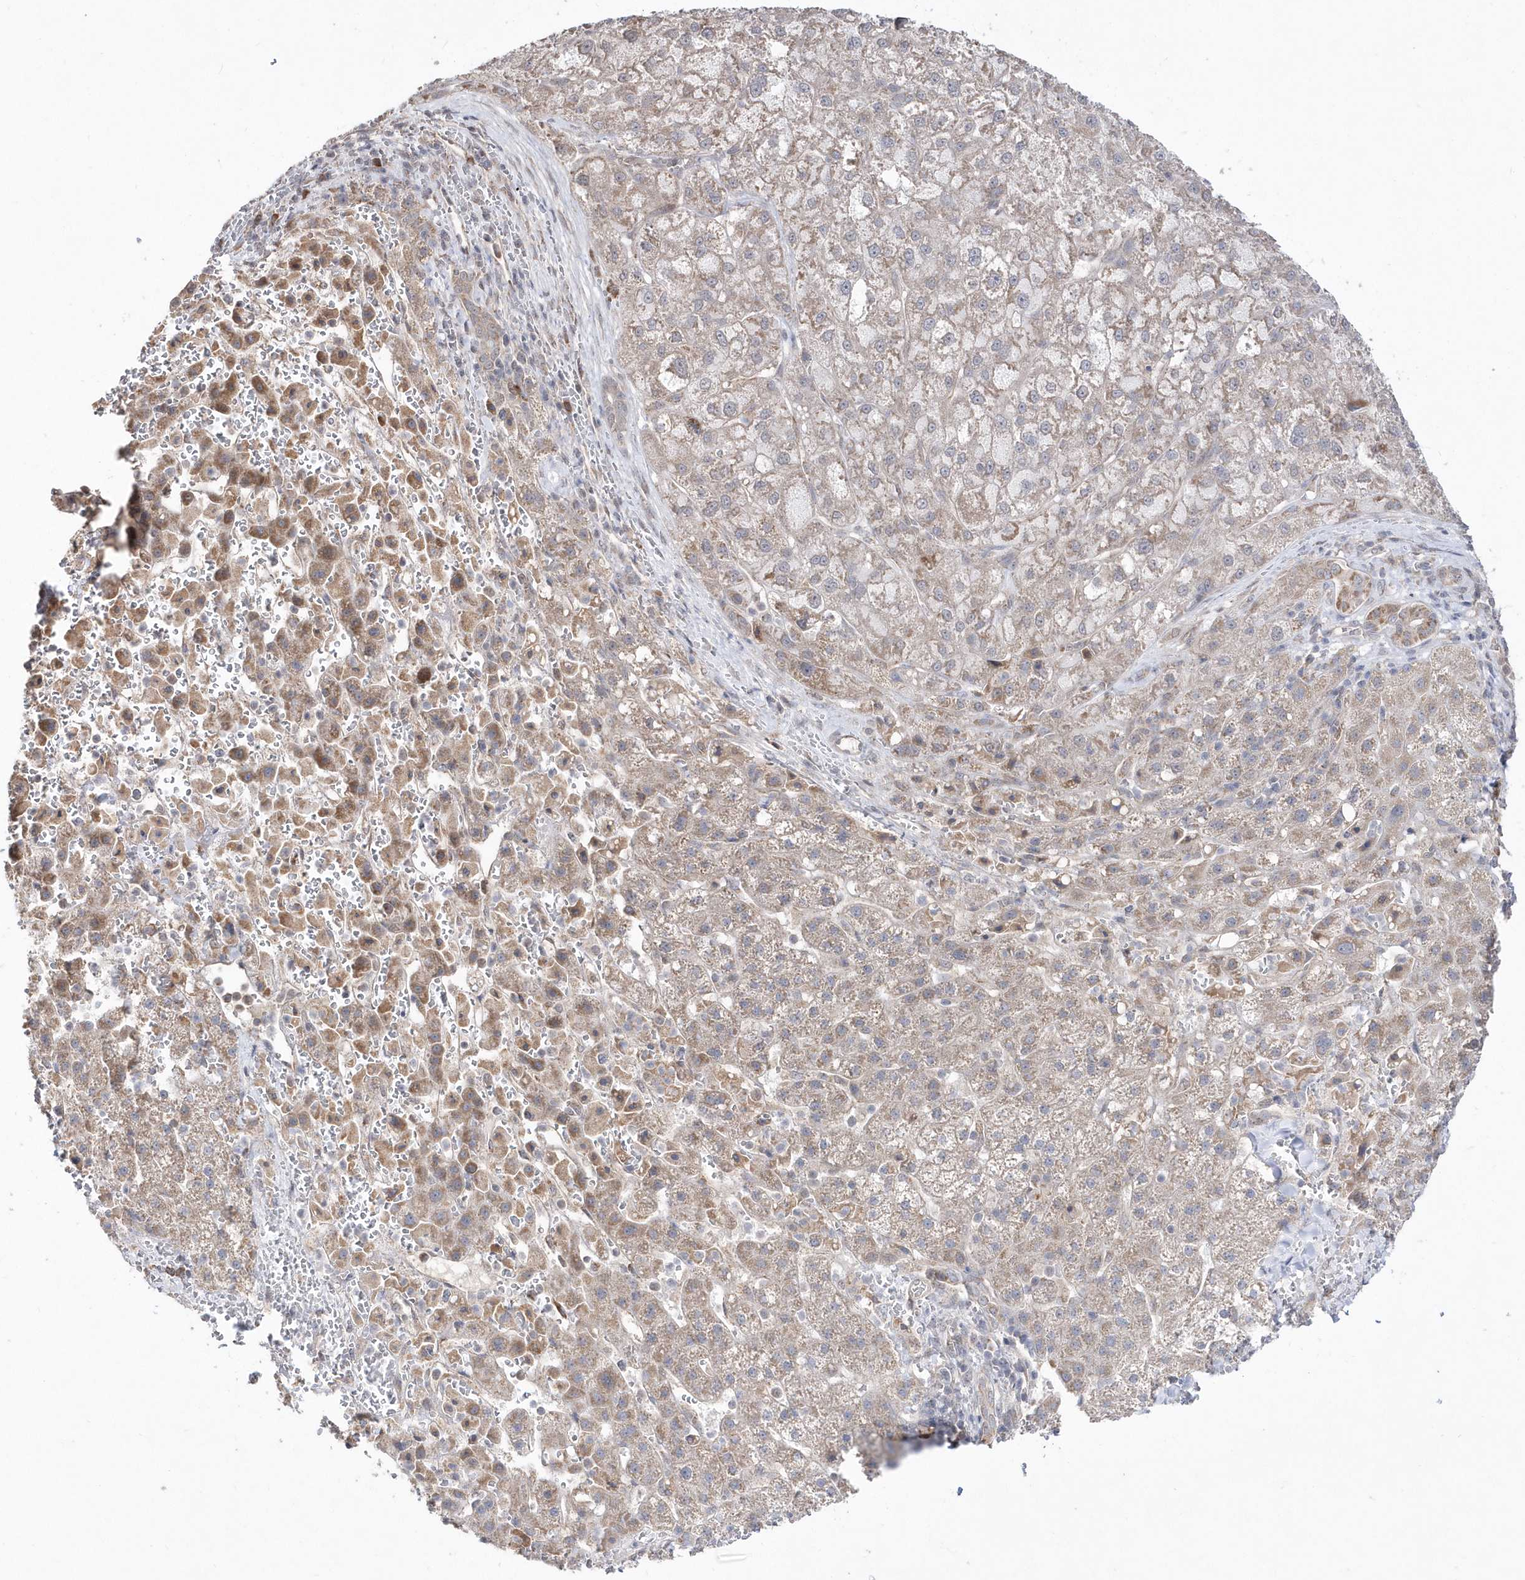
{"staining": {"intensity": "weak", "quantity": "<25%", "location": "cytoplasmic/membranous"}, "tissue": "liver cancer", "cell_type": "Tumor cells", "image_type": "cancer", "snomed": [{"axis": "morphology", "description": "Carcinoma, Hepatocellular, NOS"}, {"axis": "topography", "description": "Liver"}], "caption": "This is an immunohistochemistry (IHC) image of human liver hepatocellular carcinoma. There is no positivity in tumor cells.", "gene": "DALRD3", "patient": {"sex": "male", "age": 57}}